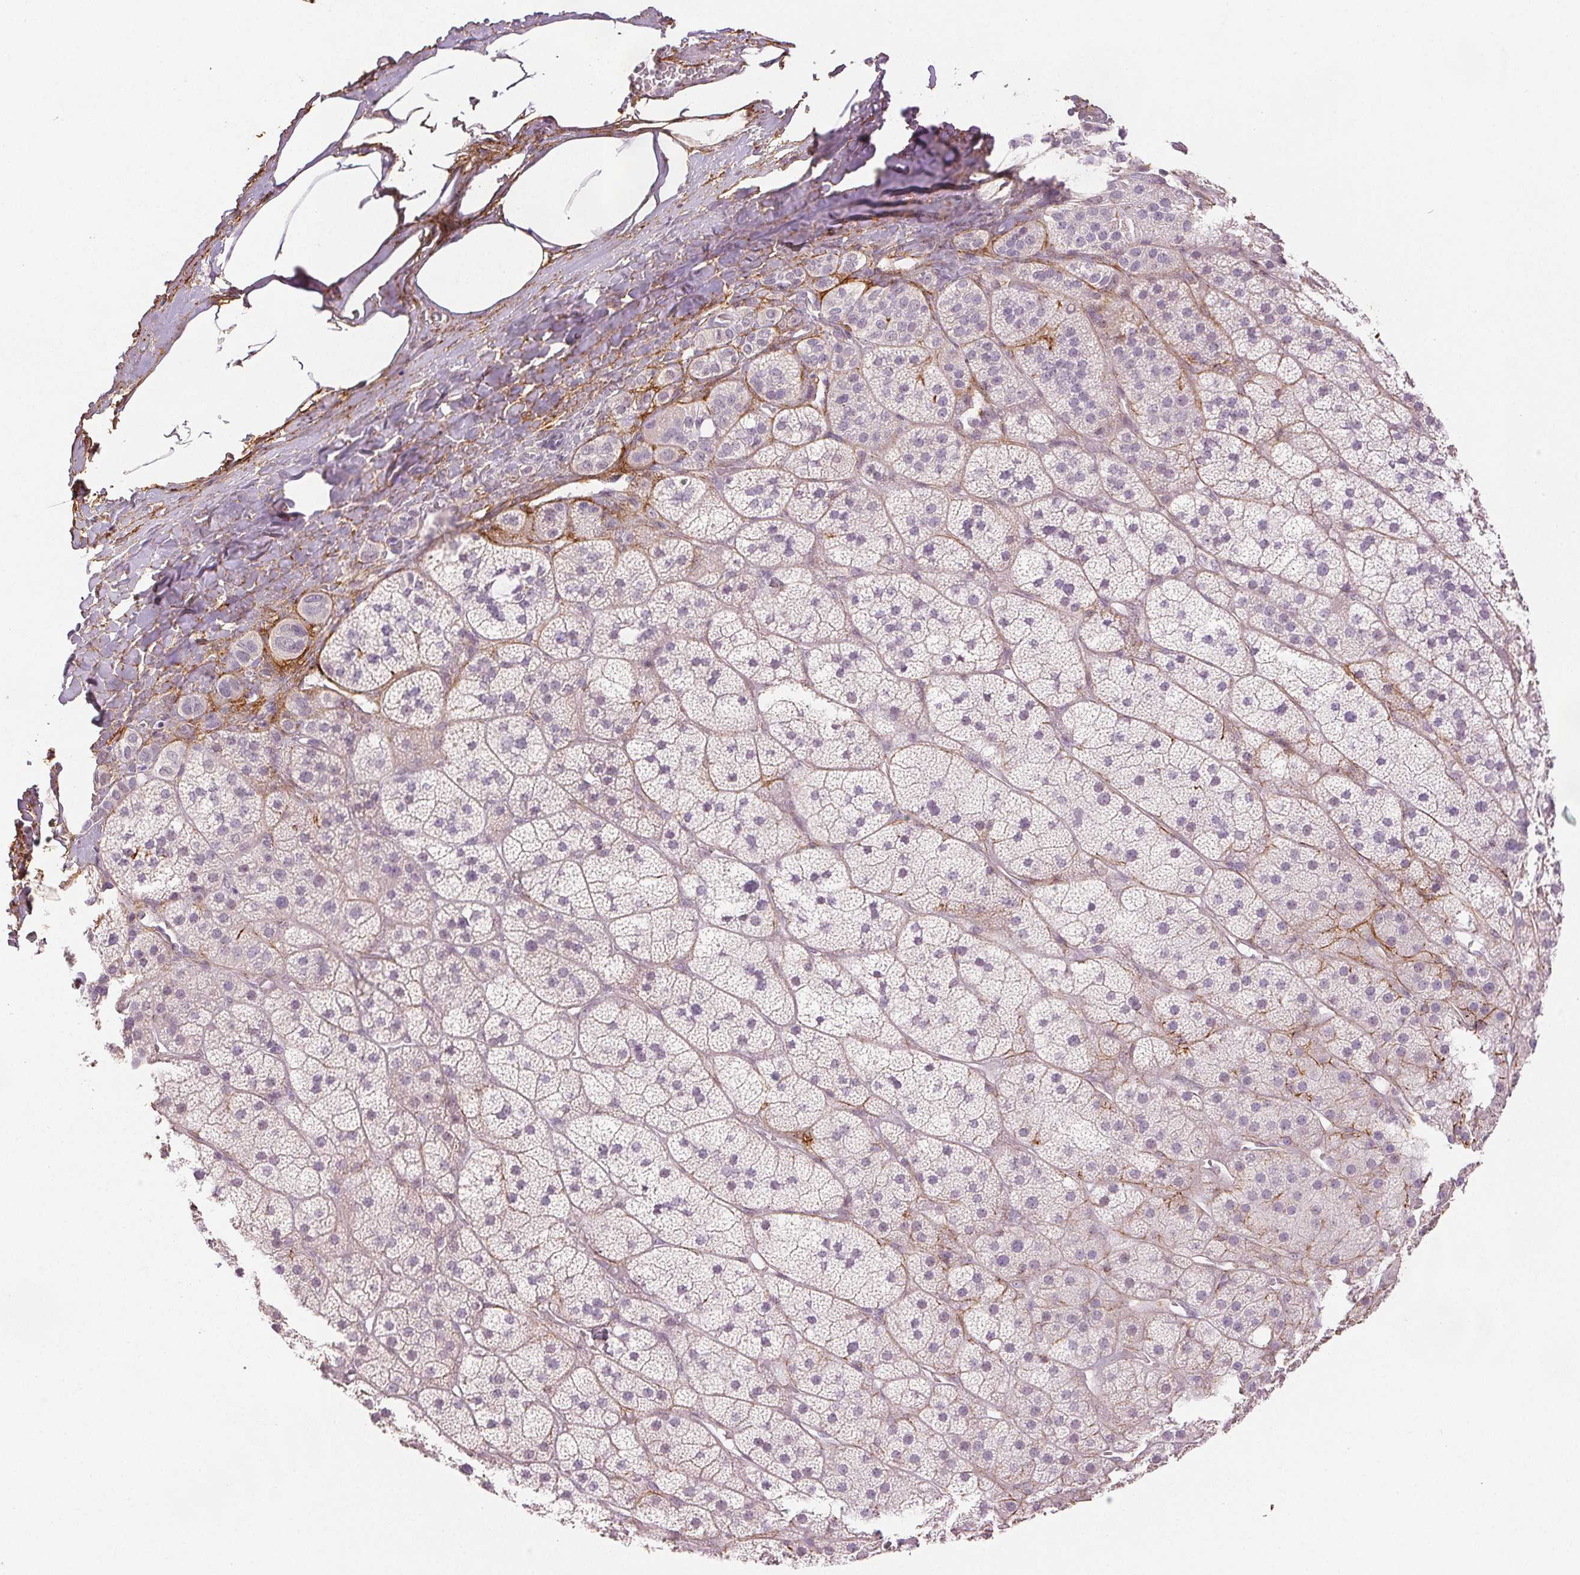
{"staining": {"intensity": "negative", "quantity": "none", "location": "none"}, "tissue": "adrenal gland", "cell_type": "Glandular cells", "image_type": "normal", "snomed": [{"axis": "morphology", "description": "Normal tissue, NOS"}, {"axis": "topography", "description": "Adrenal gland"}], "caption": "This is an immunohistochemistry histopathology image of unremarkable human adrenal gland. There is no staining in glandular cells.", "gene": "FBN1", "patient": {"sex": "male", "age": 57}}